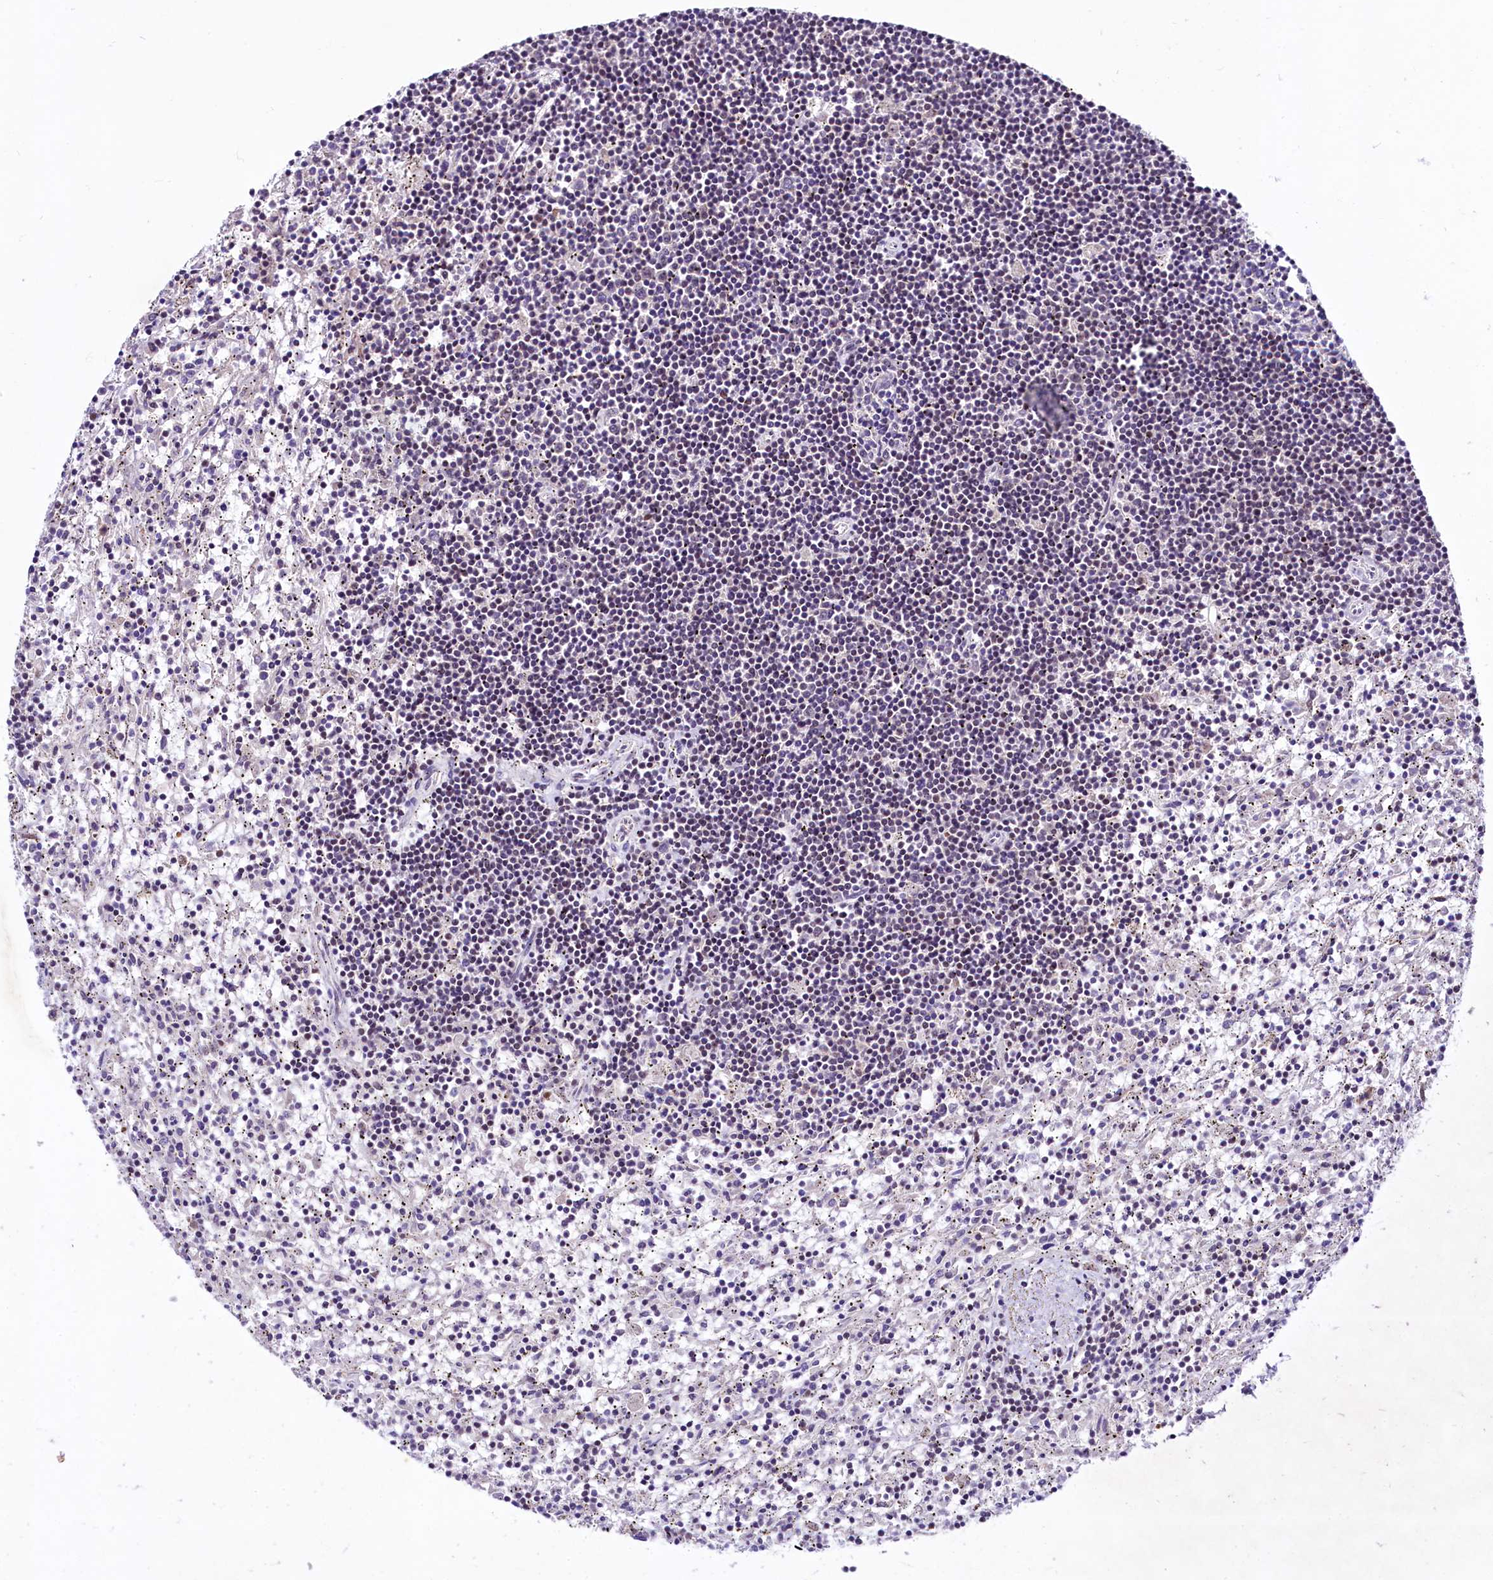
{"staining": {"intensity": "negative", "quantity": "none", "location": "none"}, "tissue": "lymphoma", "cell_type": "Tumor cells", "image_type": "cancer", "snomed": [{"axis": "morphology", "description": "Malignant lymphoma, non-Hodgkin's type, Low grade"}, {"axis": "topography", "description": "Spleen"}], "caption": "A histopathology image of human lymphoma is negative for staining in tumor cells.", "gene": "LEUTX", "patient": {"sex": "male", "age": 76}}